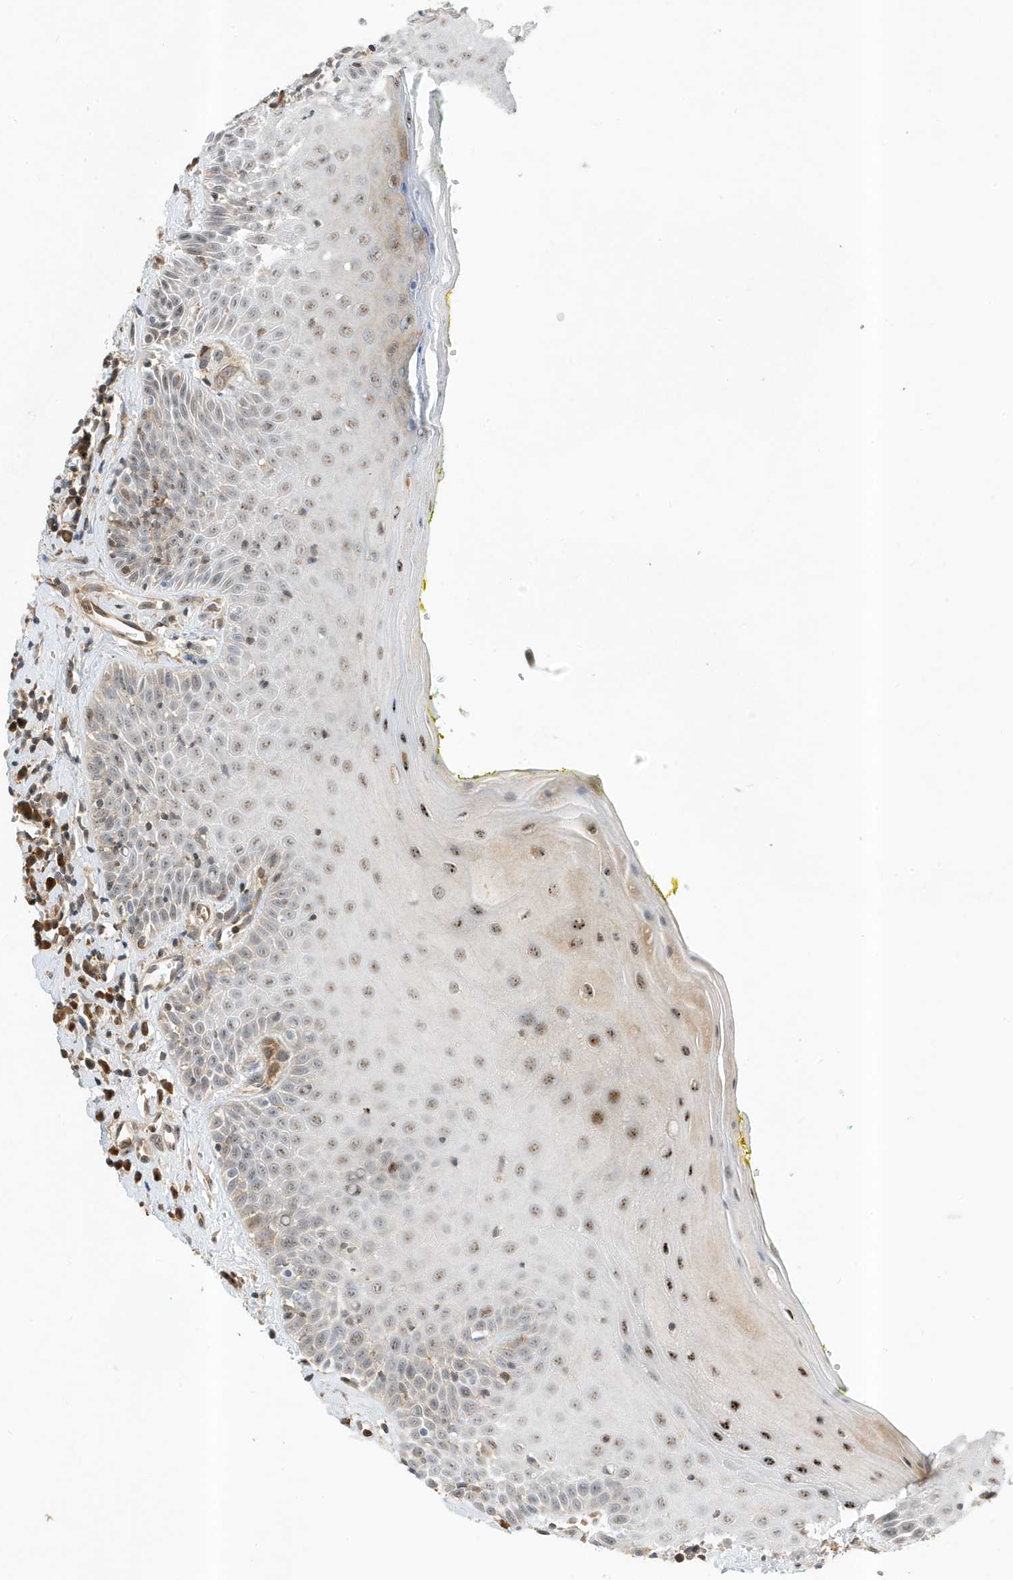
{"staining": {"intensity": "moderate", "quantity": "25%-75%", "location": "nuclear"}, "tissue": "oral mucosa", "cell_type": "Squamous epithelial cells", "image_type": "normal", "snomed": [{"axis": "morphology", "description": "Normal tissue, NOS"}, {"axis": "morphology", "description": "Squamous cell carcinoma, NOS"}, {"axis": "topography", "description": "Oral tissue"}, {"axis": "topography", "description": "Head-Neck"}], "caption": "Immunohistochemical staining of benign human oral mucosa shows 25%-75% levels of moderate nuclear protein positivity in approximately 25%-75% of squamous epithelial cells.", "gene": "MAST3", "patient": {"sex": "female", "age": 70}}